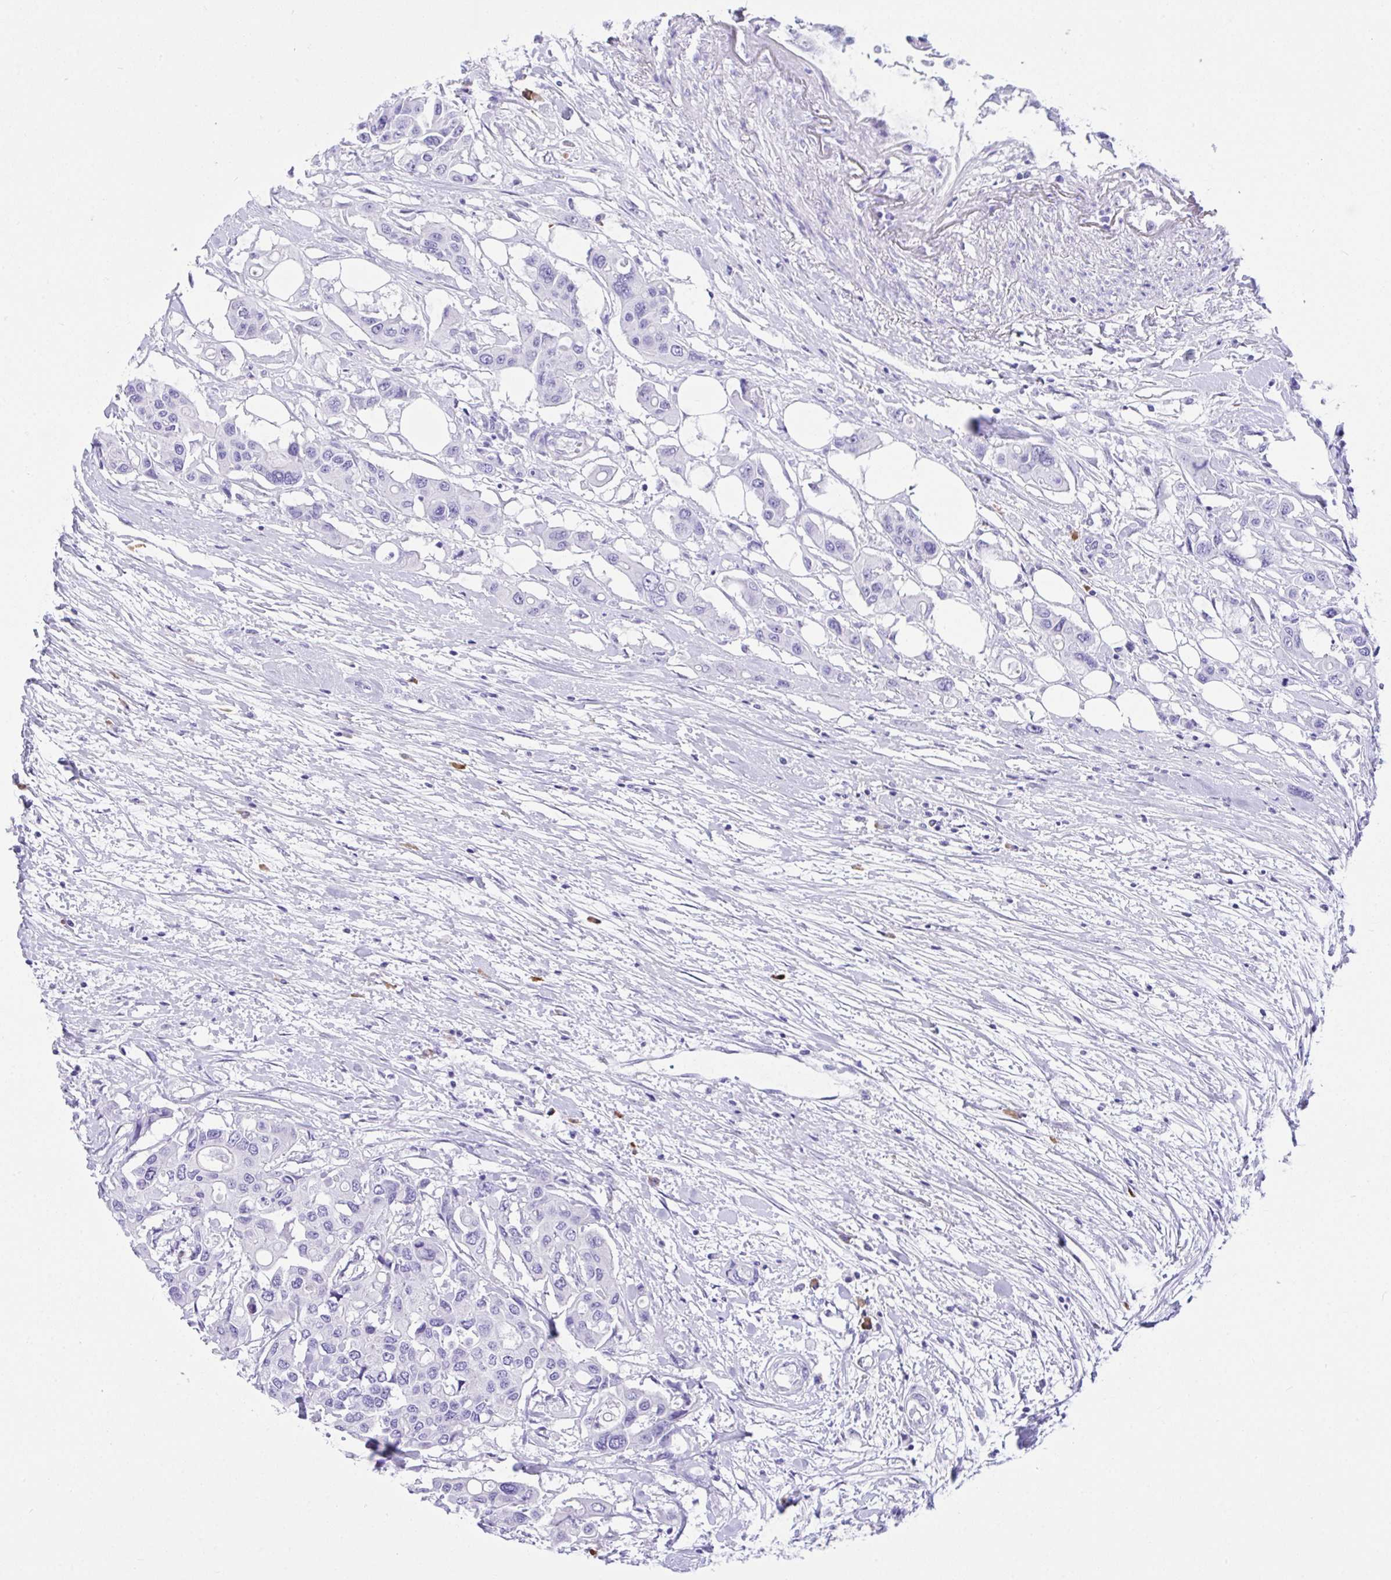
{"staining": {"intensity": "negative", "quantity": "none", "location": "none"}, "tissue": "colorectal cancer", "cell_type": "Tumor cells", "image_type": "cancer", "snomed": [{"axis": "morphology", "description": "Adenocarcinoma, NOS"}, {"axis": "topography", "description": "Colon"}], "caption": "A histopathology image of adenocarcinoma (colorectal) stained for a protein displays no brown staining in tumor cells. The staining was performed using DAB to visualize the protein expression in brown, while the nuclei were stained in blue with hematoxylin (Magnification: 20x).", "gene": "BEST4", "patient": {"sex": "male", "age": 77}}